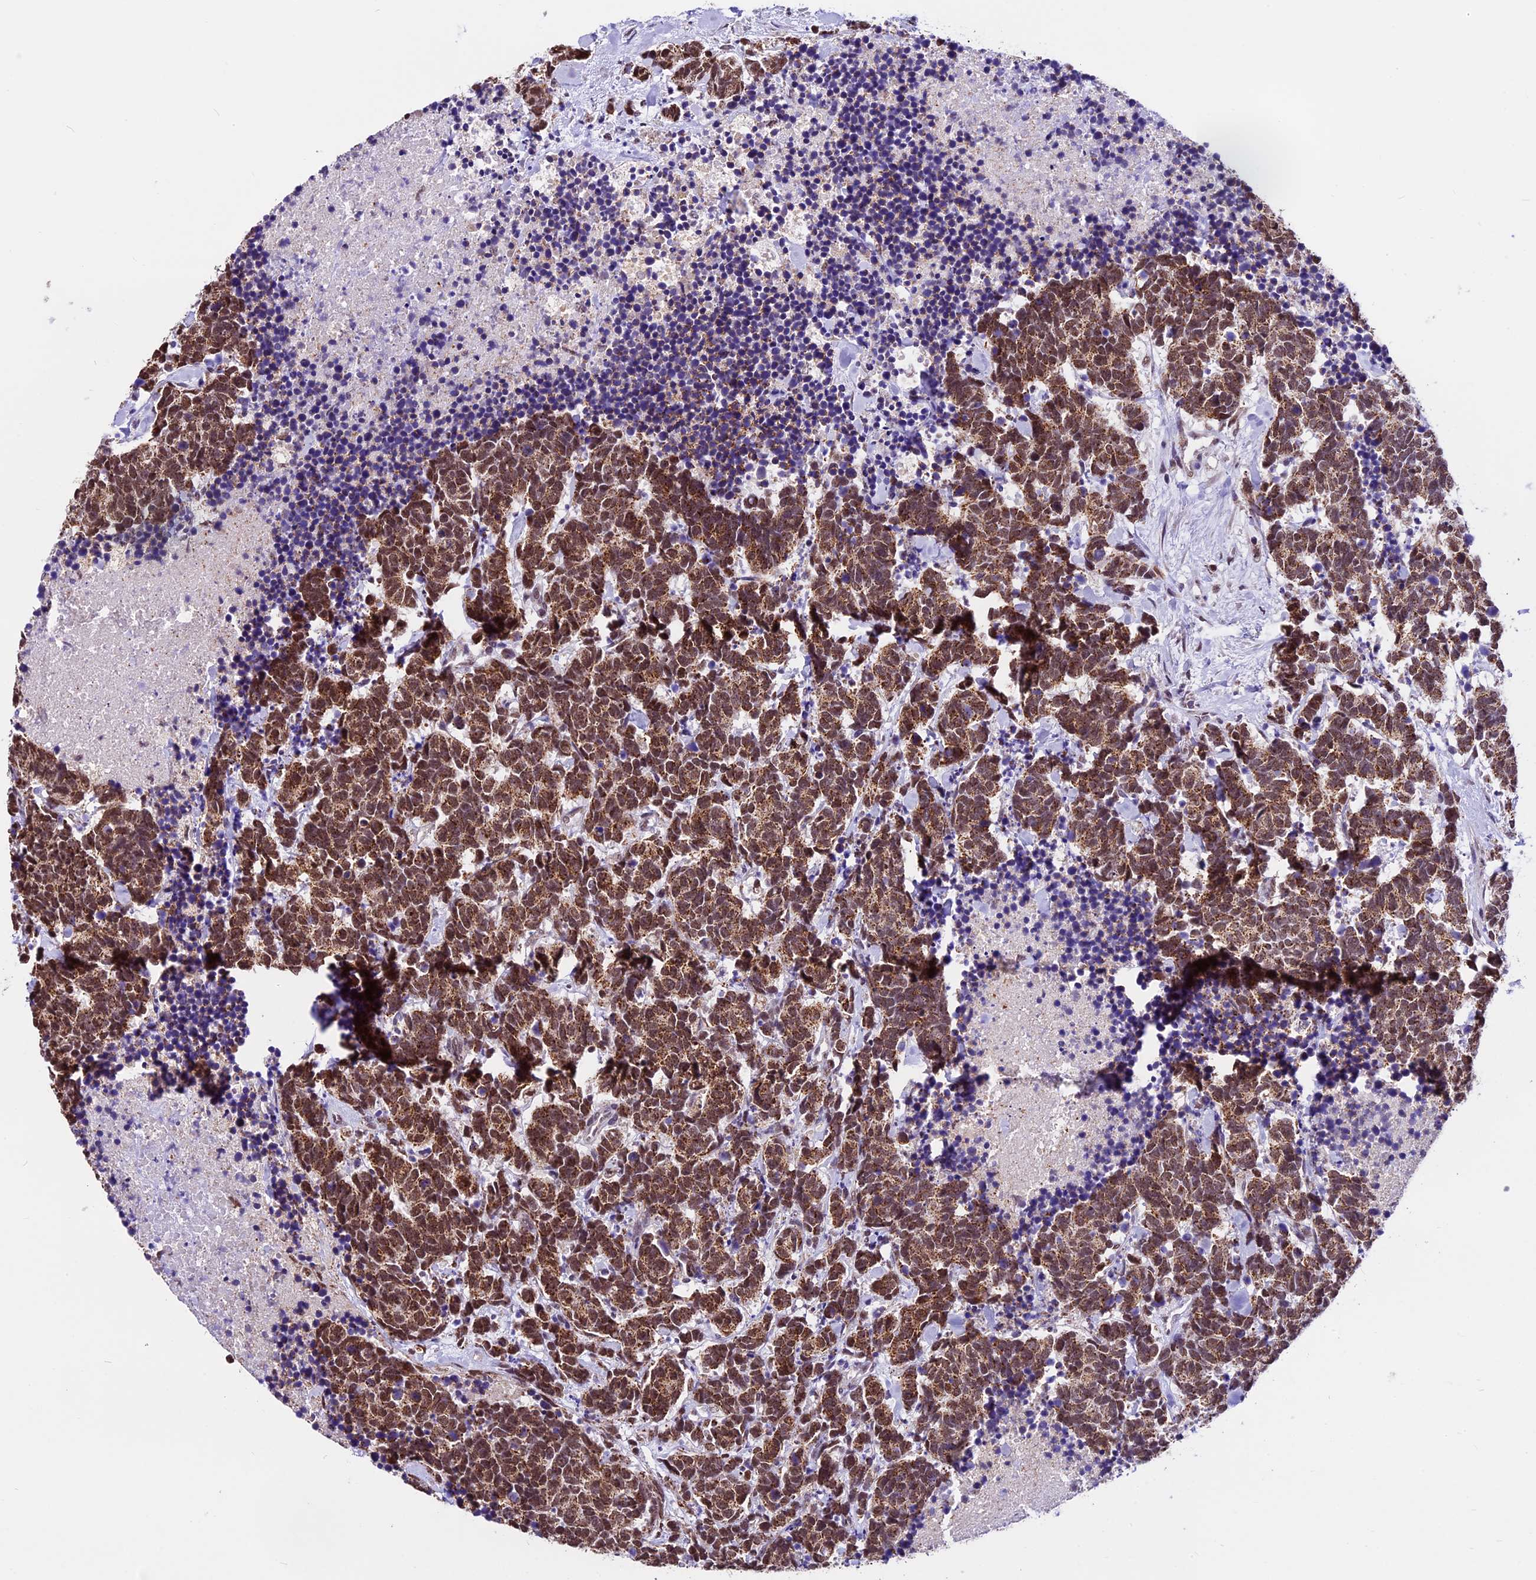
{"staining": {"intensity": "moderate", "quantity": ">75%", "location": "cytoplasmic/membranous,nuclear"}, "tissue": "carcinoid", "cell_type": "Tumor cells", "image_type": "cancer", "snomed": [{"axis": "morphology", "description": "Carcinoma, NOS"}, {"axis": "morphology", "description": "Carcinoid, malignant, NOS"}, {"axis": "topography", "description": "Prostate"}], "caption": "This histopathology image displays carcinoid stained with IHC to label a protein in brown. The cytoplasmic/membranous and nuclear of tumor cells show moderate positivity for the protein. Nuclei are counter-stained blue.", "gene": "CARS2", "patient": {"sex": "male", "age": 57}}